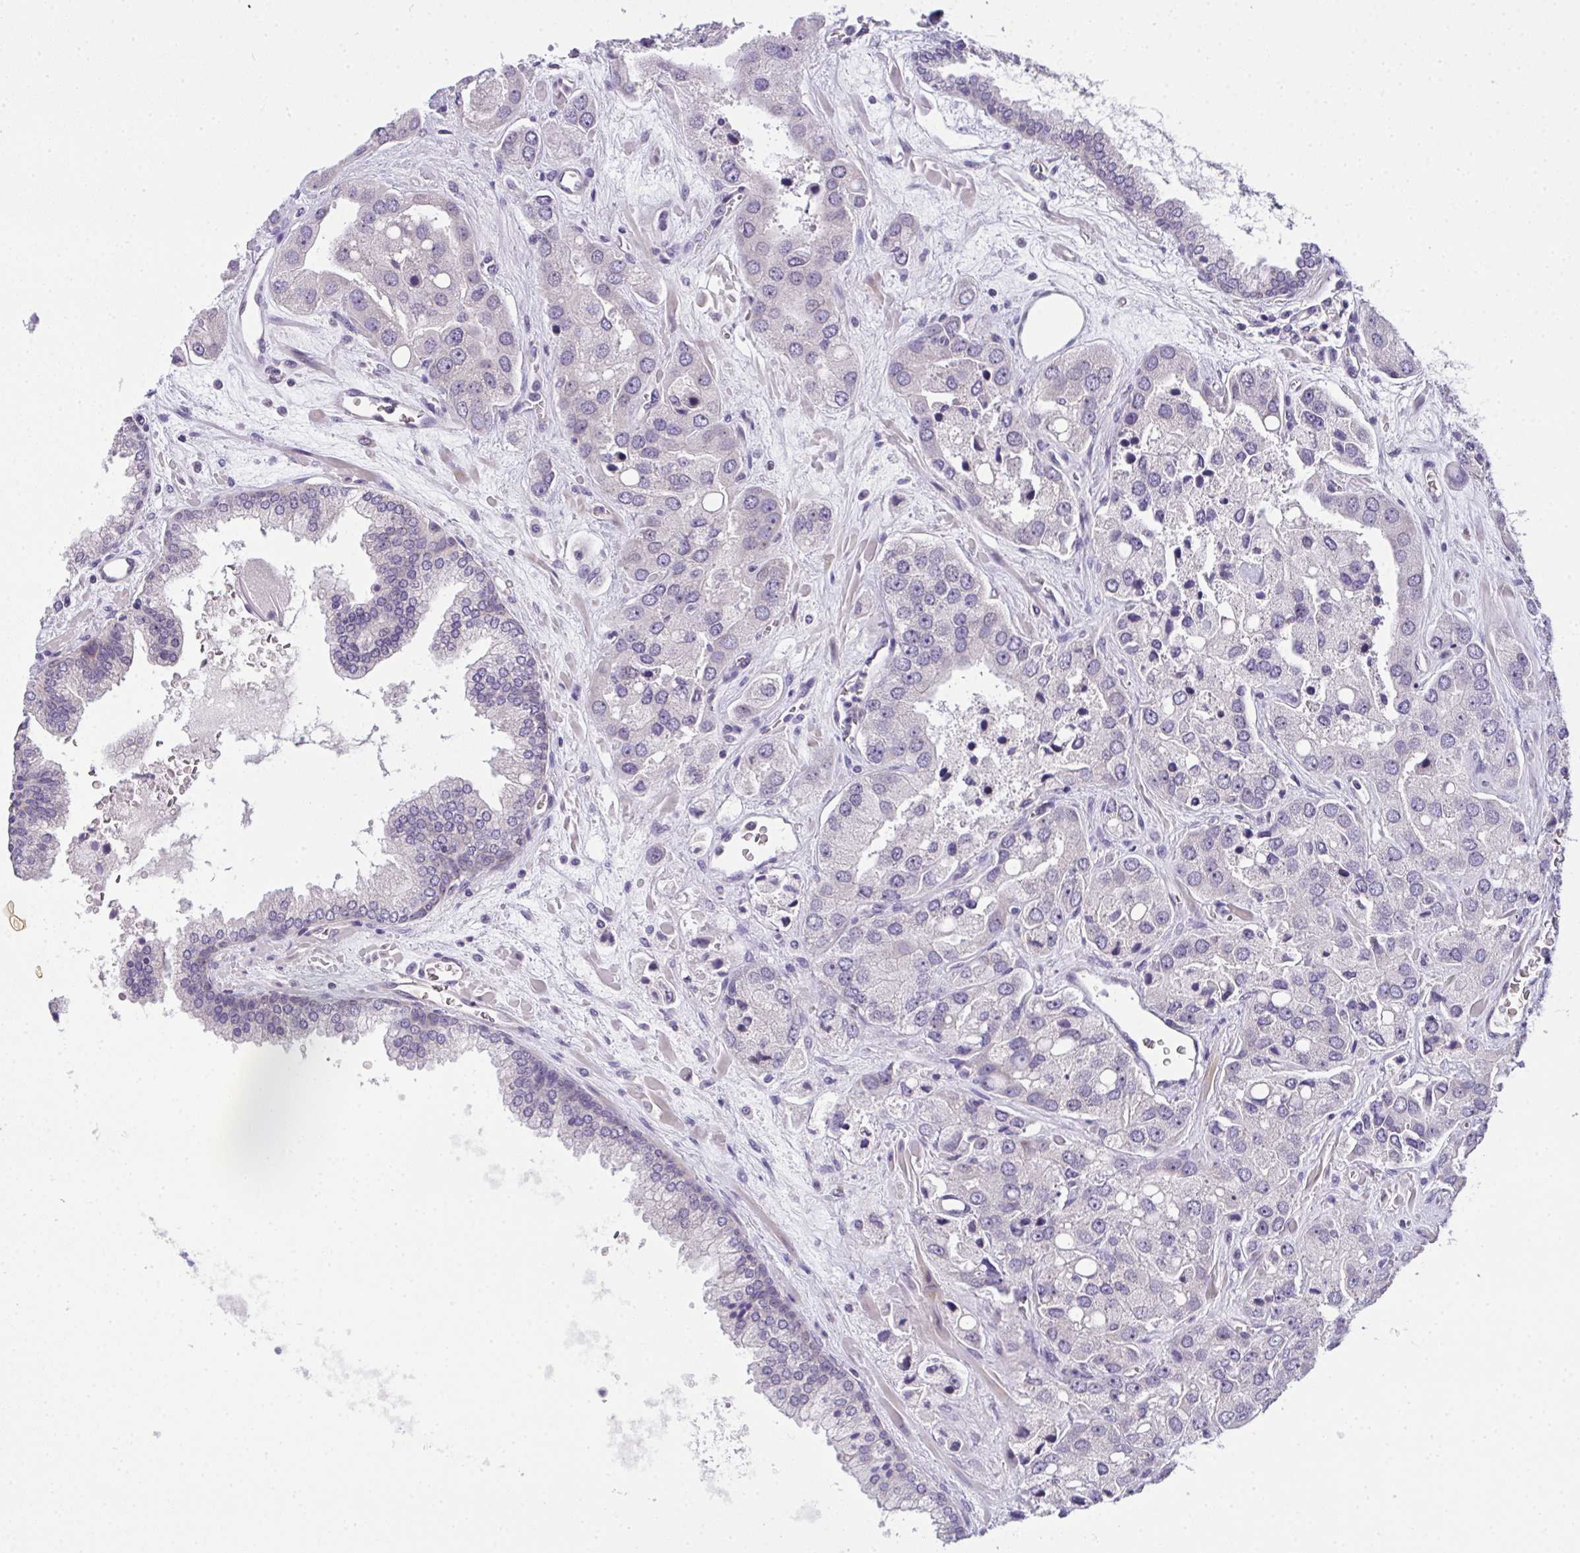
{"staining": {"intensity": "negative", "quantity": "none", "location": "none"}, "tissue": "prostate cancer", "cell_type": "Tumor cells", "image_type": "cancer", "snomed": [{"axis": "morphology", "description": "Normal tissue, NOS"}, {"axis": "morphology", "description": "Adenocarcinoma, High grade"}, {"axis": "topography", "description": "Prostate"}, {"axis": "topography", "description": "Peripheral nerve tissue"}], "caption": "Immunohistochemistry (IHC) of prostate adenocarcinoma (high-grade) shows no expression in tumor cells.", "gene": "NT5C1A", "patient": {"sex": "male", "age": 68}}